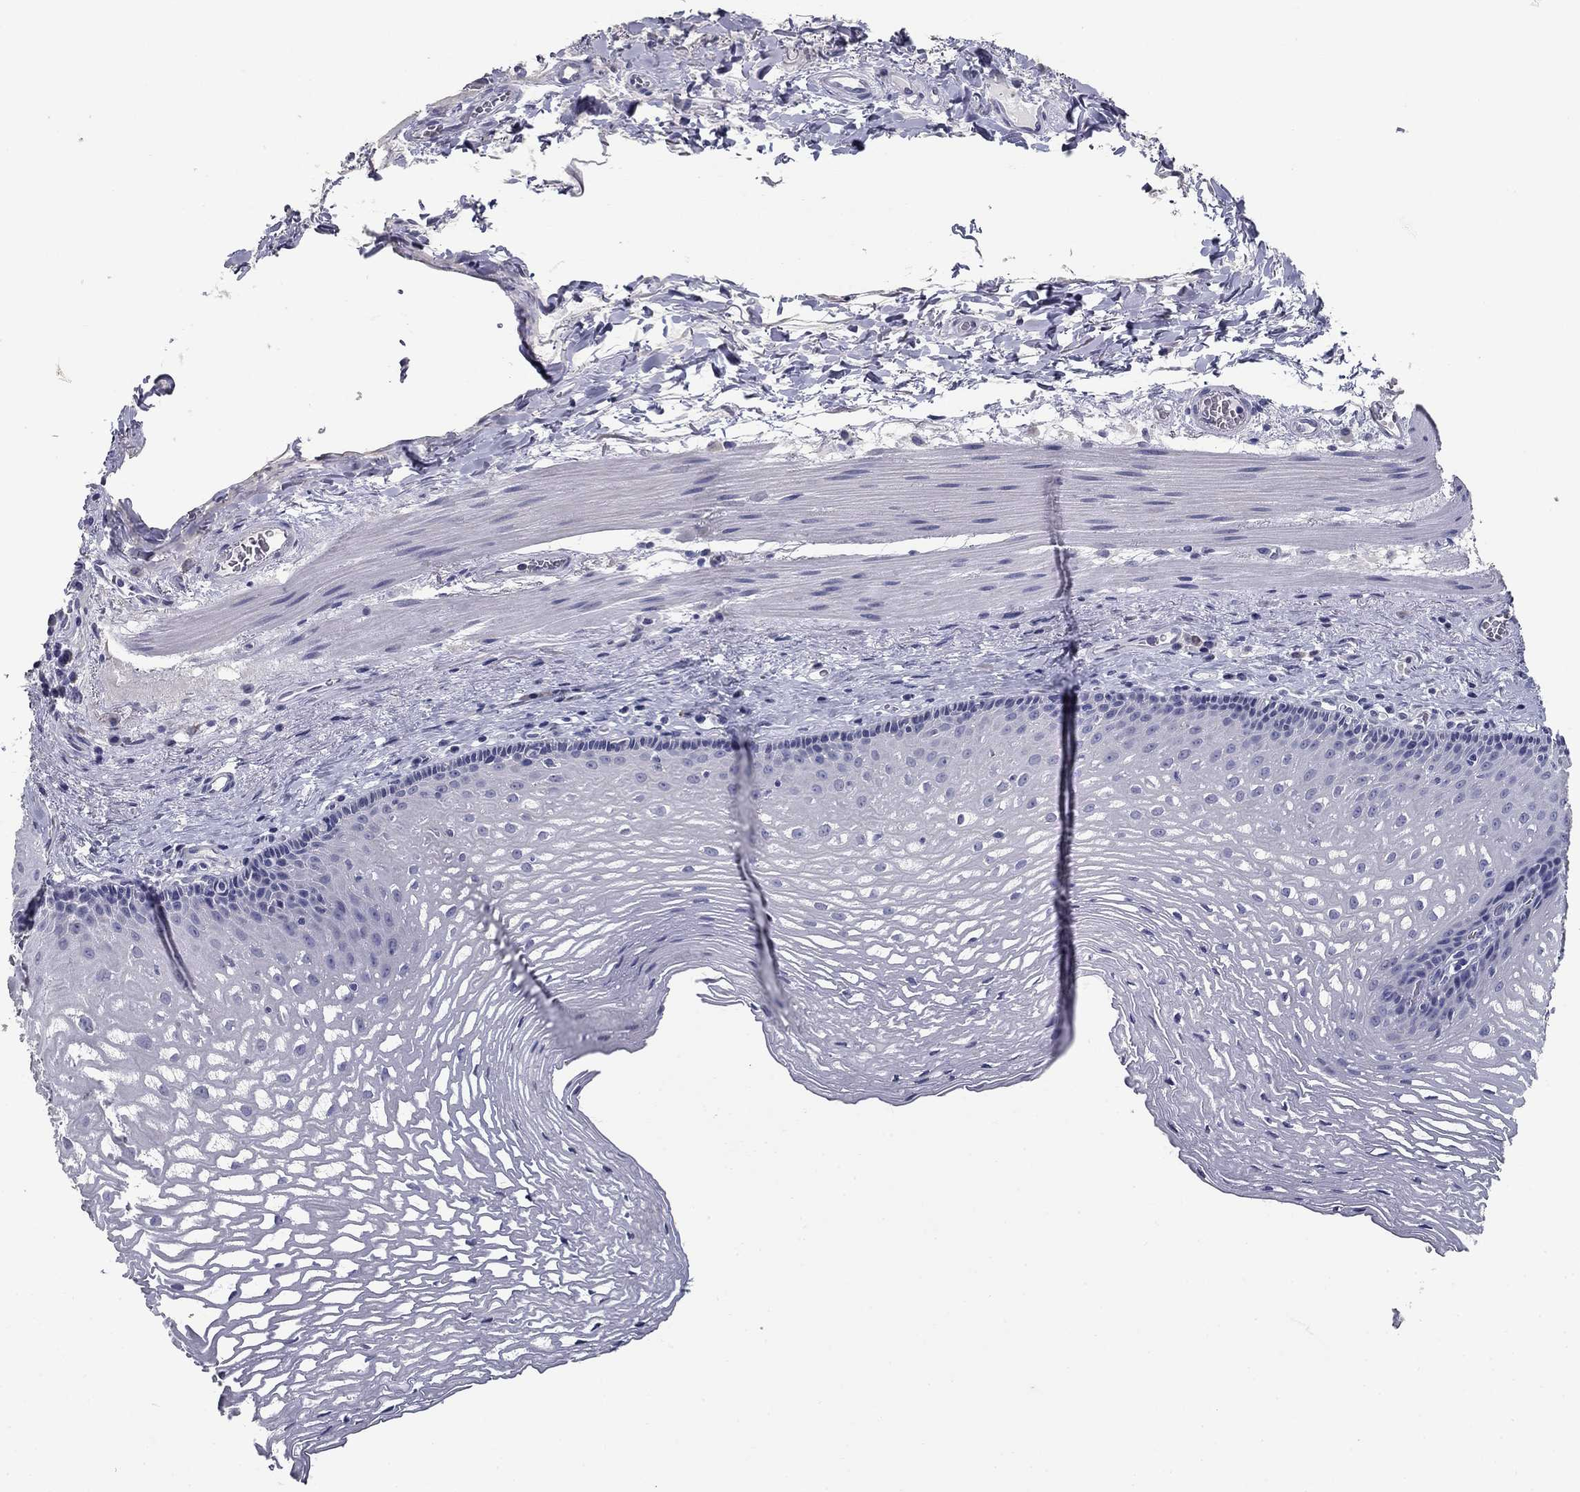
{"staining": {"intensity": "negative", "quantity": "none", "location": "none"}, "tissue": "esophagus", "cell_type": "Squamous epithelial cells", "image_type": "normal", "snomed": [{"axis": "morphology", "description": "Normal tissue, NOS"}, {"axis": "topography", "description": "Esophagus"}], "caption": "Esophagus stained for a protein using immunohistochemistry displays no positivity squamous epithelial cells.", "gene": "POMC", "patient": {"sex": "male", "age": 76}}